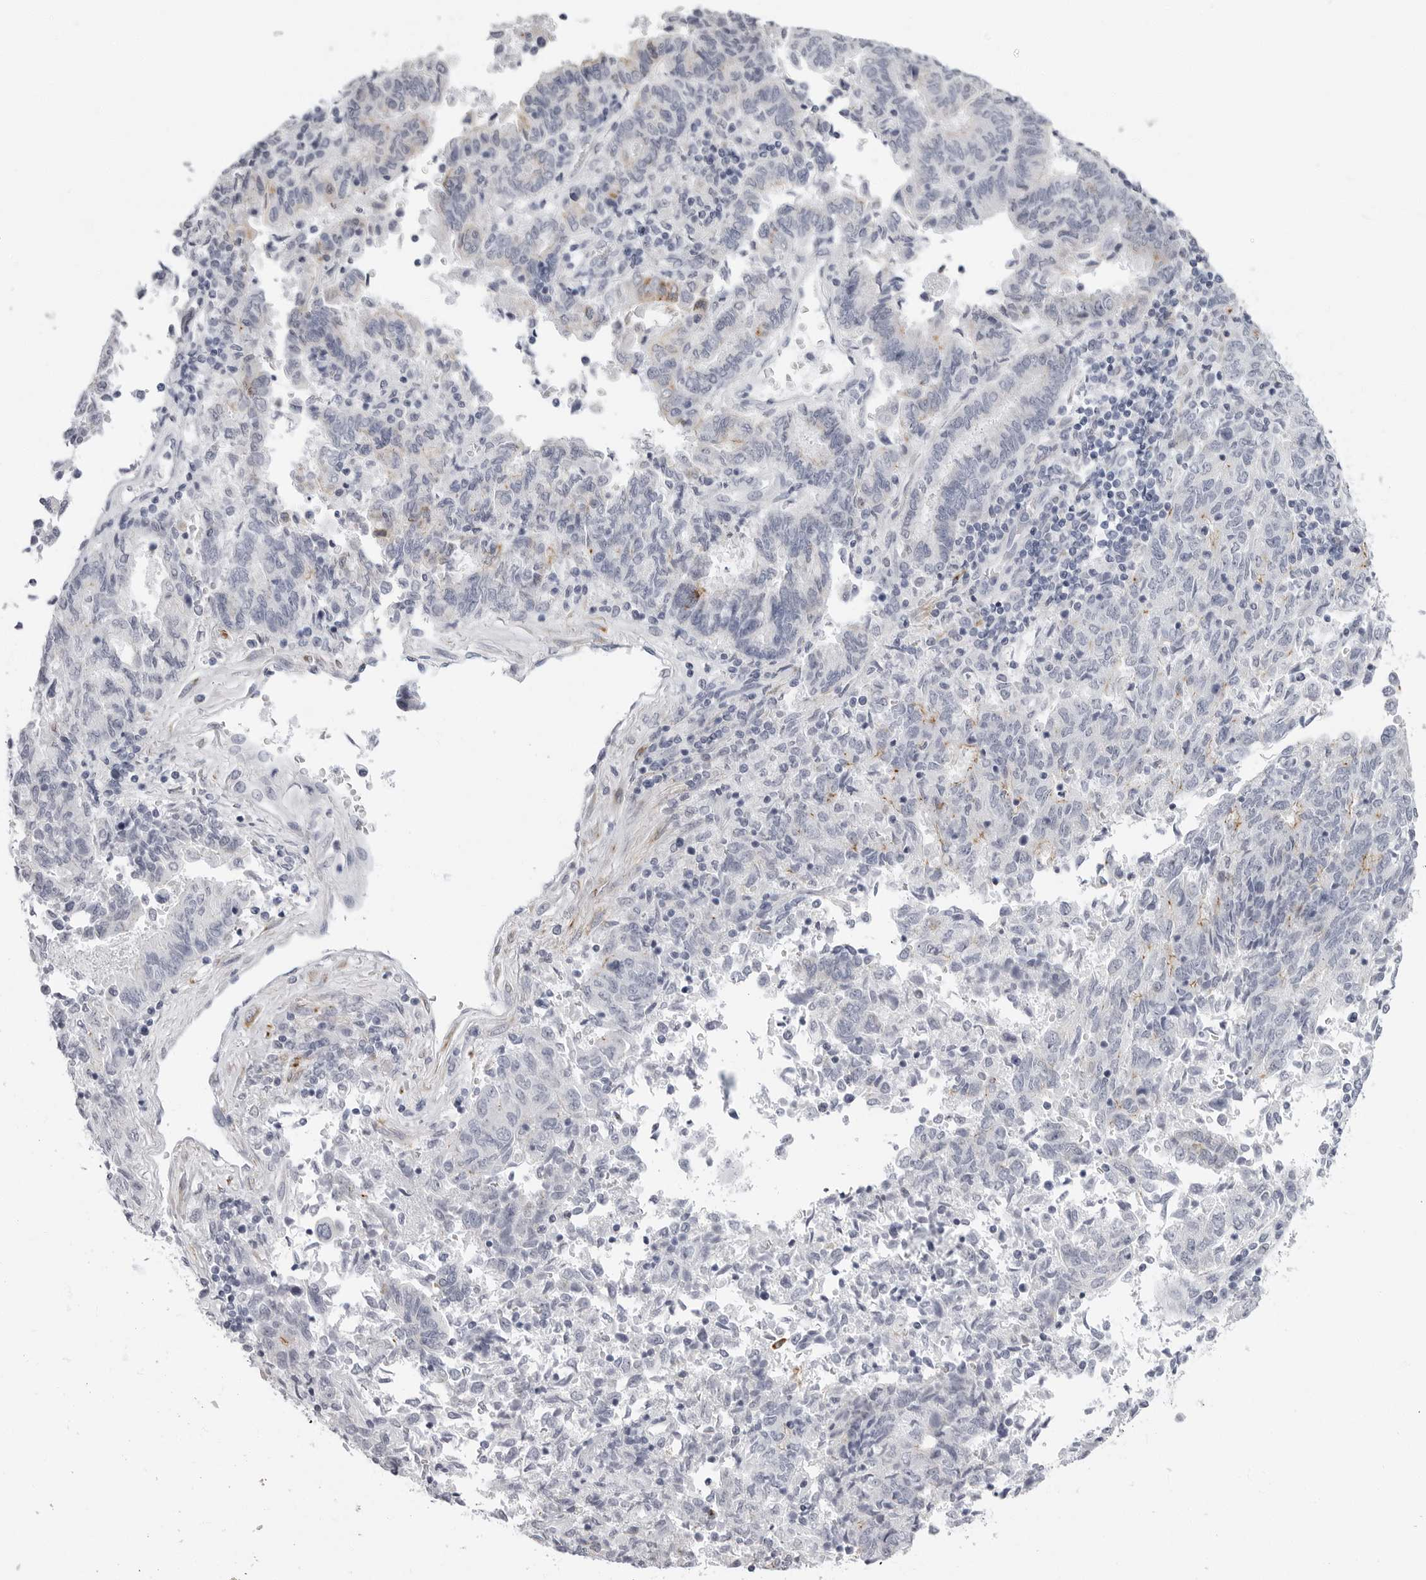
{"staining": {"intensity": "negative", "quantity": "none", "location": "none"}, "tissue": "endometrial cancer", "cell_type": "Tumor cells", "image_type": "cancer", "snomed": [{"axis": "morphology", "description": "Adenocarcinoma, NOS"}, {"axis": "topography", "description": "Endometrium"}], "caption": "Endometrial adenocarcinoma was stained to show a protein in brown. There is no significant expression in tumor cells.", "gene": "ERICH3", "patient": {"sex": "female", "age": 80}}